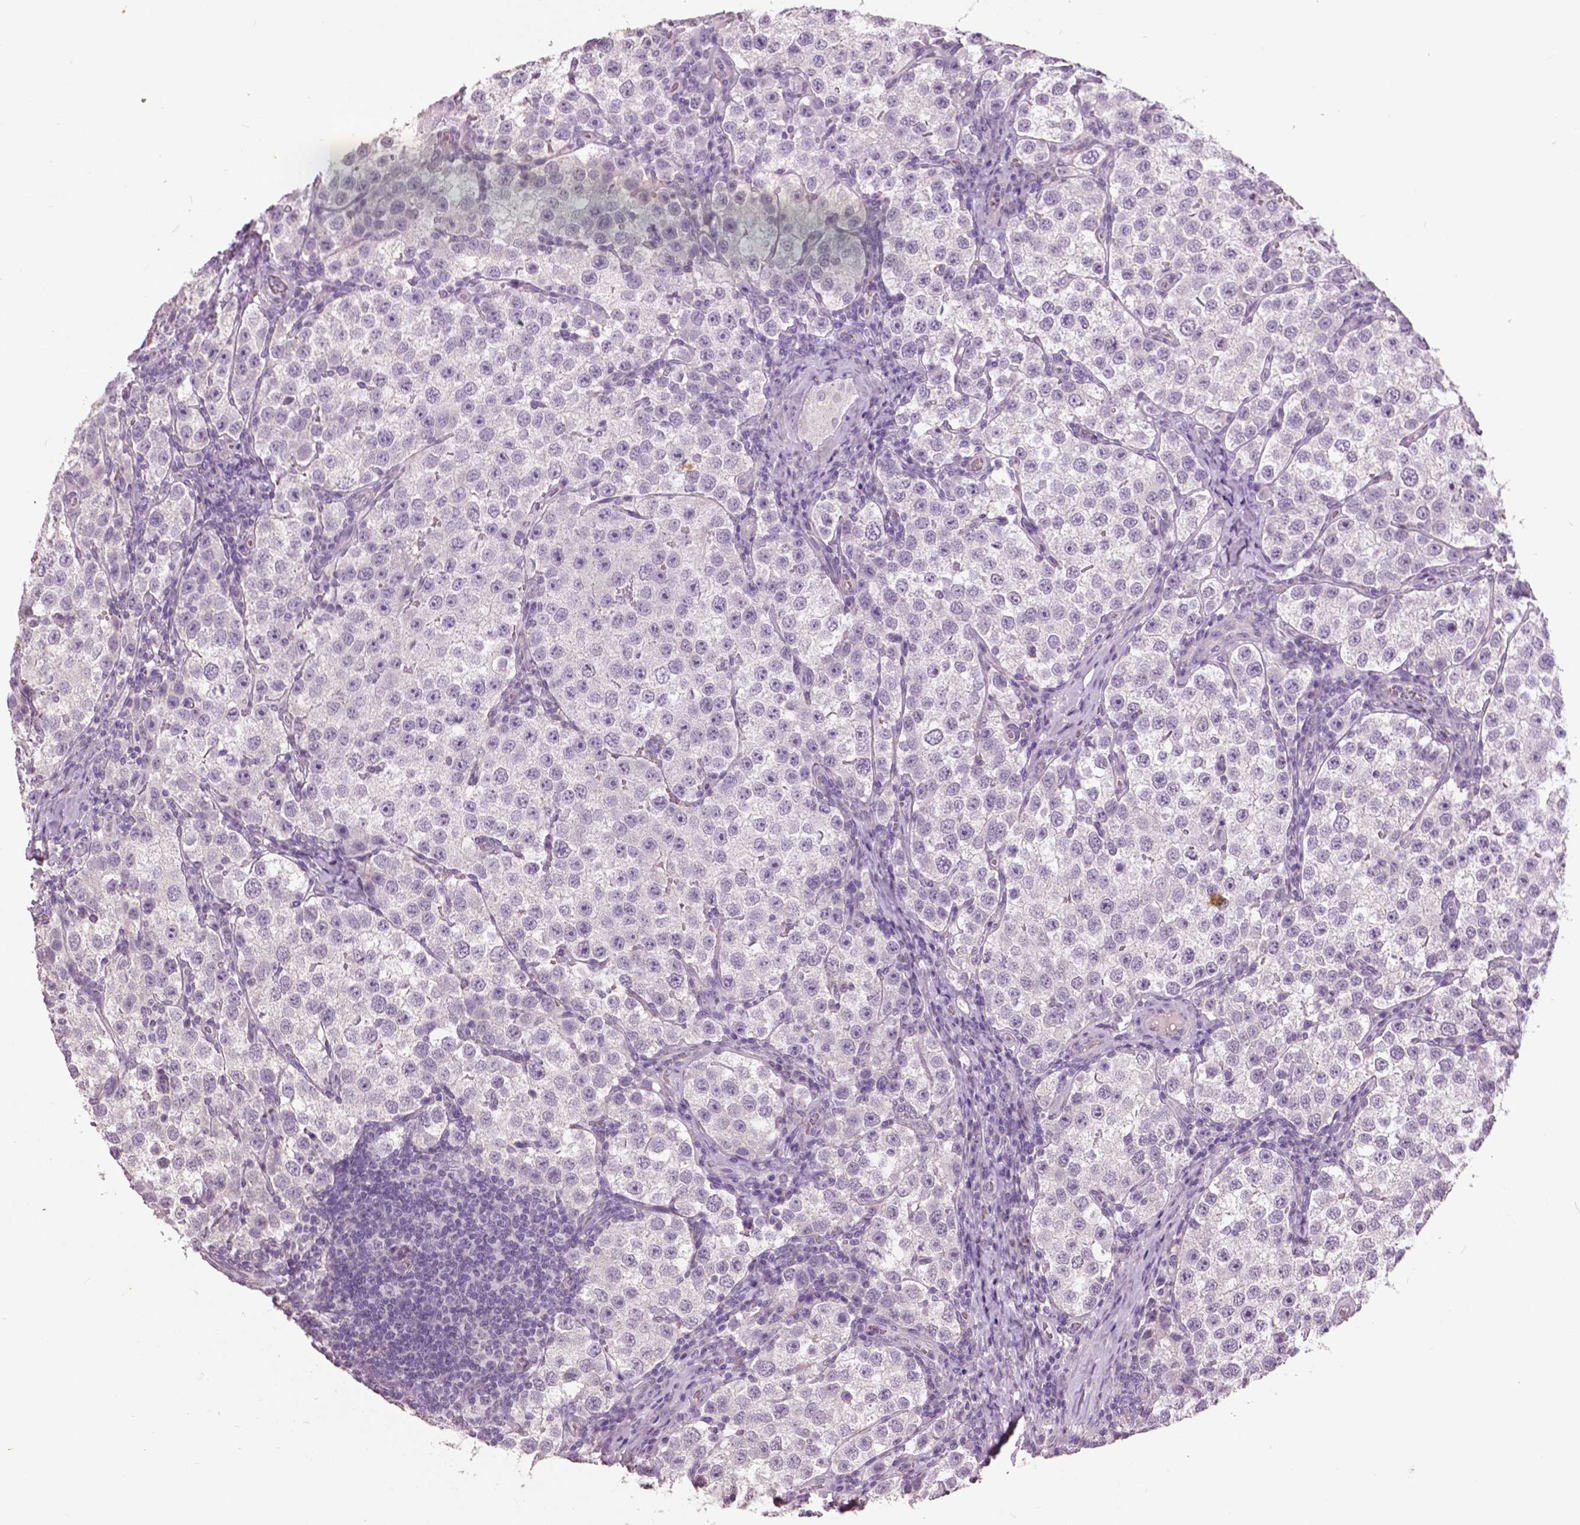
{"staining": {"intensity": "negative", "quantity": "none", "location": "none"}, "tissue": "testis cancer", "cell_type": "Tumor cells", "image_type": "cancer", "snomed": [{"axis": "morphology", "description": "Seminoma, NOS"}, {"axis": "topography", "description": "Testis"}], "caption": "Immunohistochemical staining of human testis cancer demonstrates no significant expression in tumor cells.", "gene": "GRIN2A", "patient": {"sex": "male", "age": 37}}